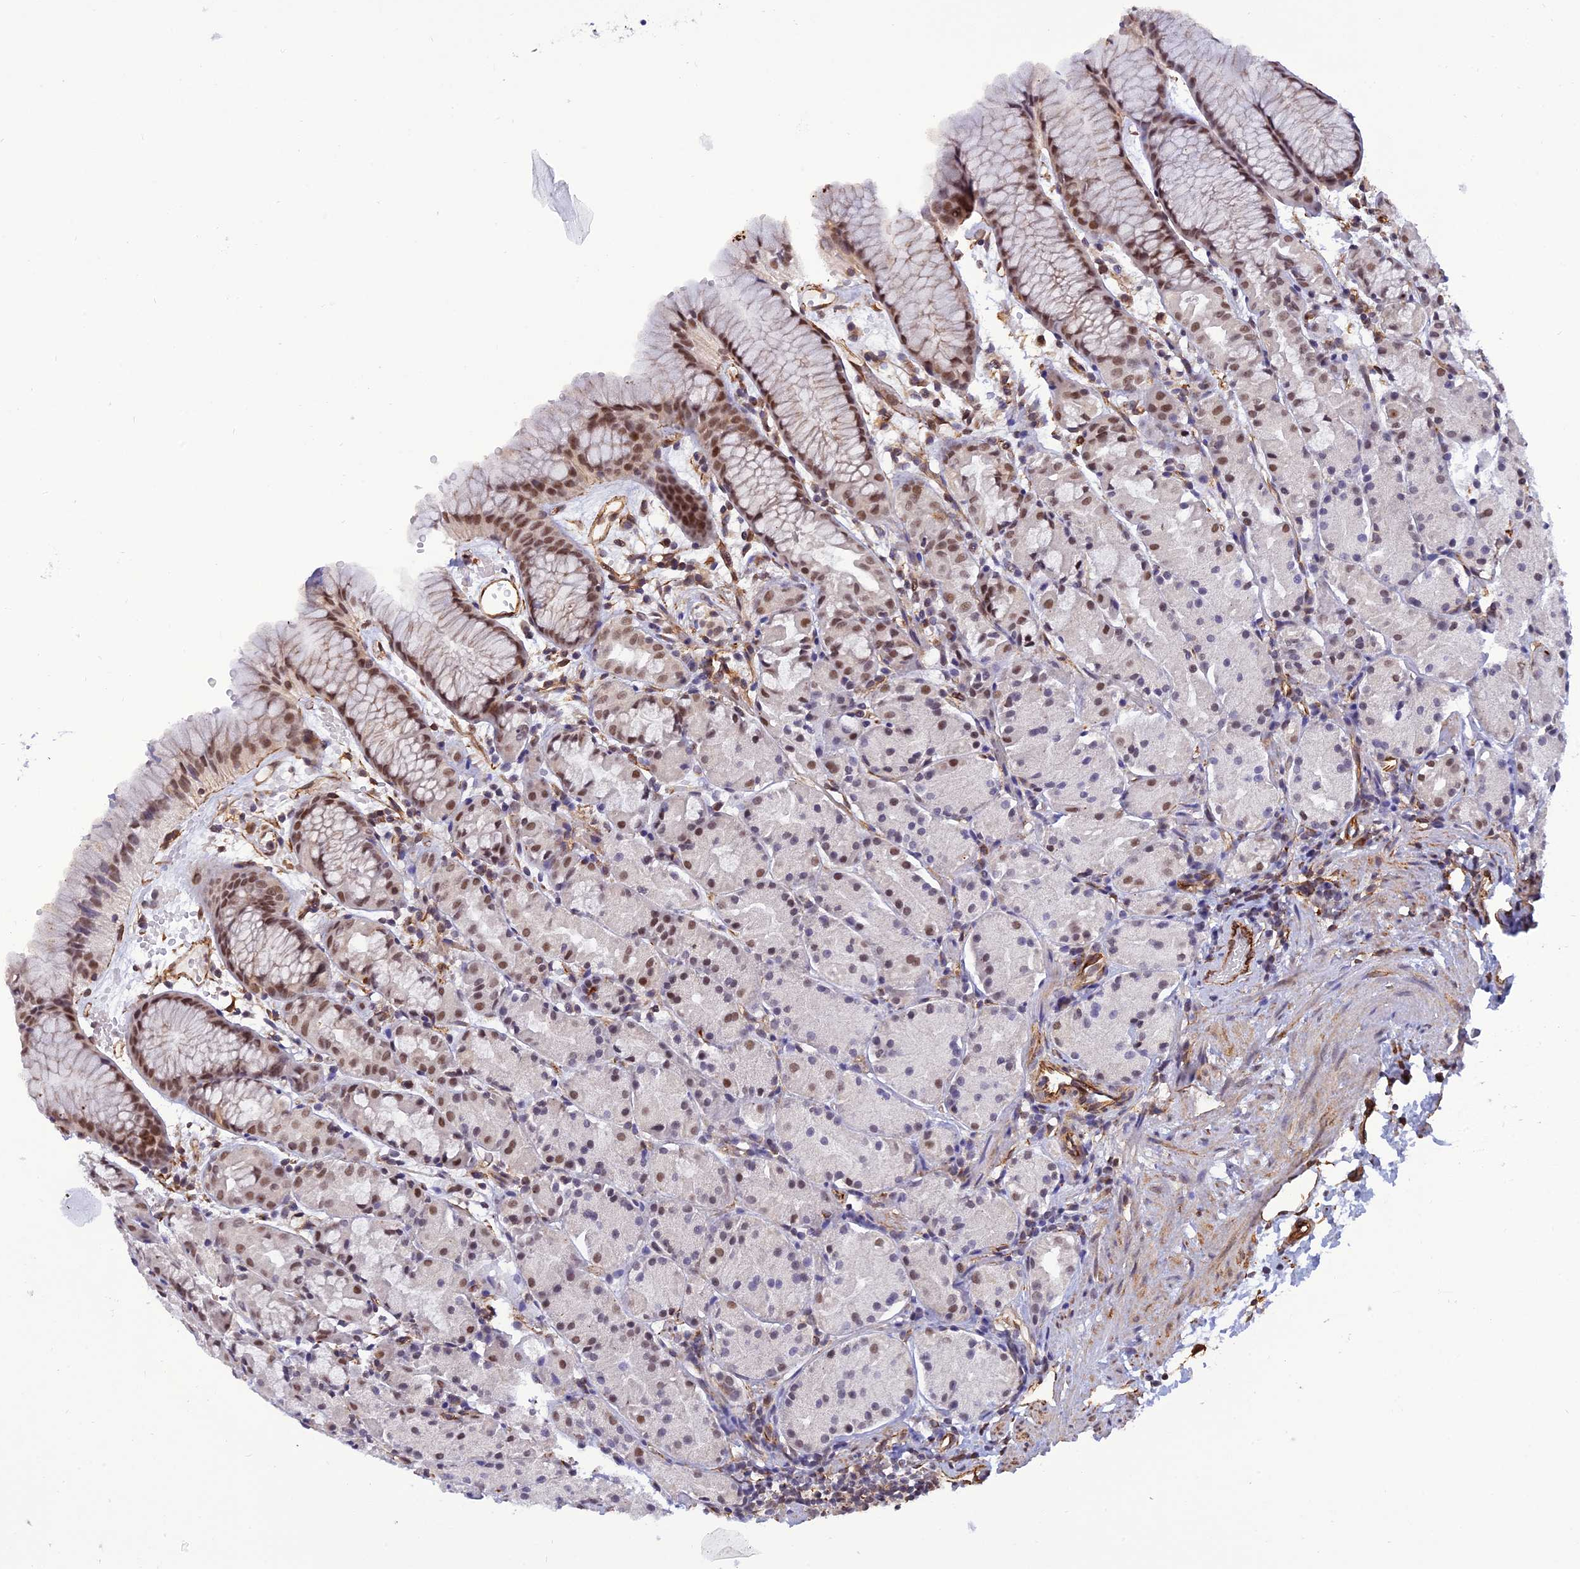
{"staining": {"intensity": "moderate", "quantity": "25%-75%", "location": "nuclear"}, "tissue": "stomach", "cell_type": "Glandular cells", "image_type": "normal", "snomed": [{"axis": "morphology", "description": "Normal tissue, NOS"}, {"axis": "topography", "description": "Stomach, upper"}], "caption": "Human stomach stained with a protein marker demonstrates moderate staining in glandular cells.", "gene": "PAGR1", "patient": {"sex": "male", "age": 47}}